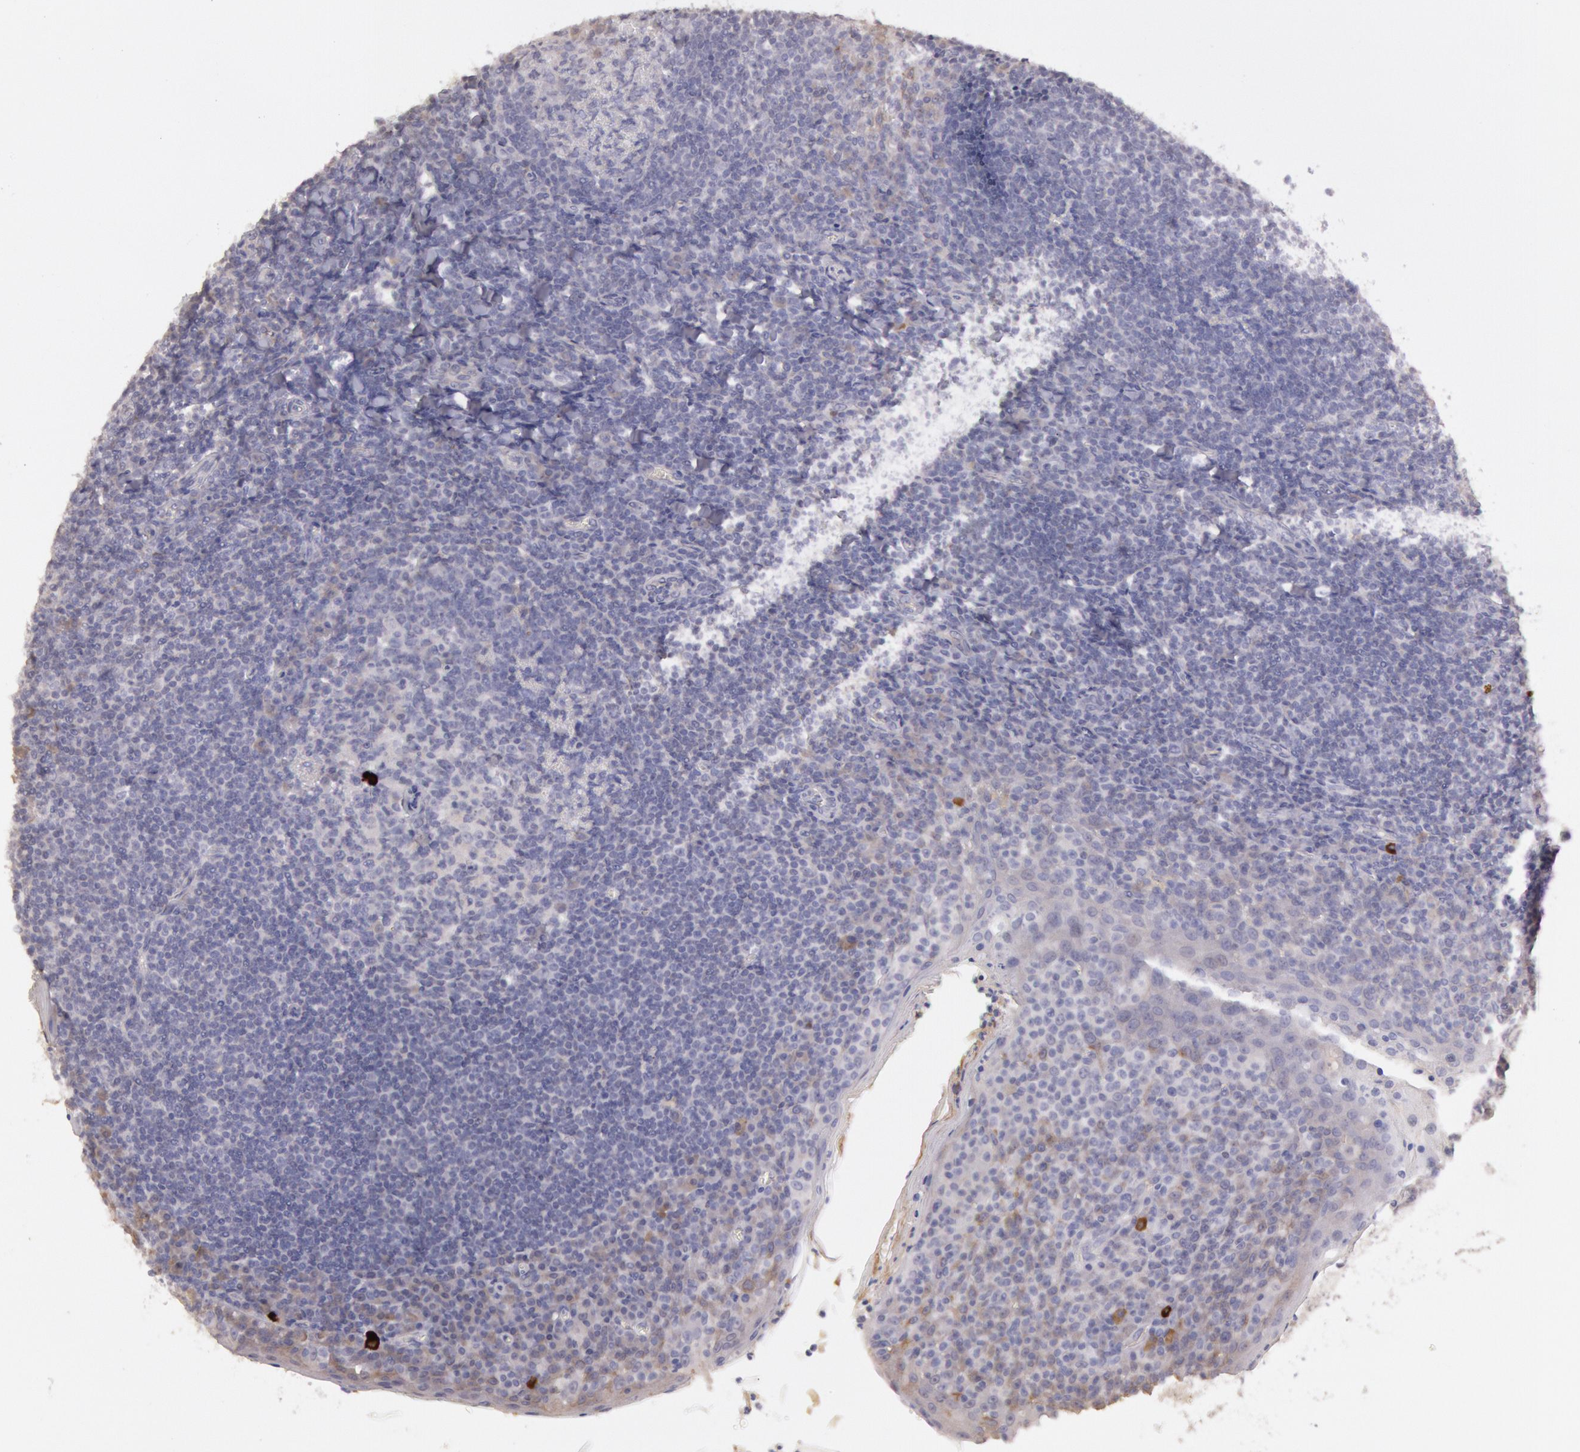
{"staining": {"intensity": "negative", "quantity": "none", "location": "none"}, "tissue": "tonsil", "cell_type": "Germinal center cells", "image_type": "normal", "snomed": [{"axis": "morphology", "description": "Normal tissue, NOS"}, {"axis": "topography", "description": "Tonsil"}], "caption": "Photomicrograph shows no protein positivity in germinal center cells of unremarkable tonsil.", "gene": "C1R", "patient": {"sex": "male", "age": 31}}